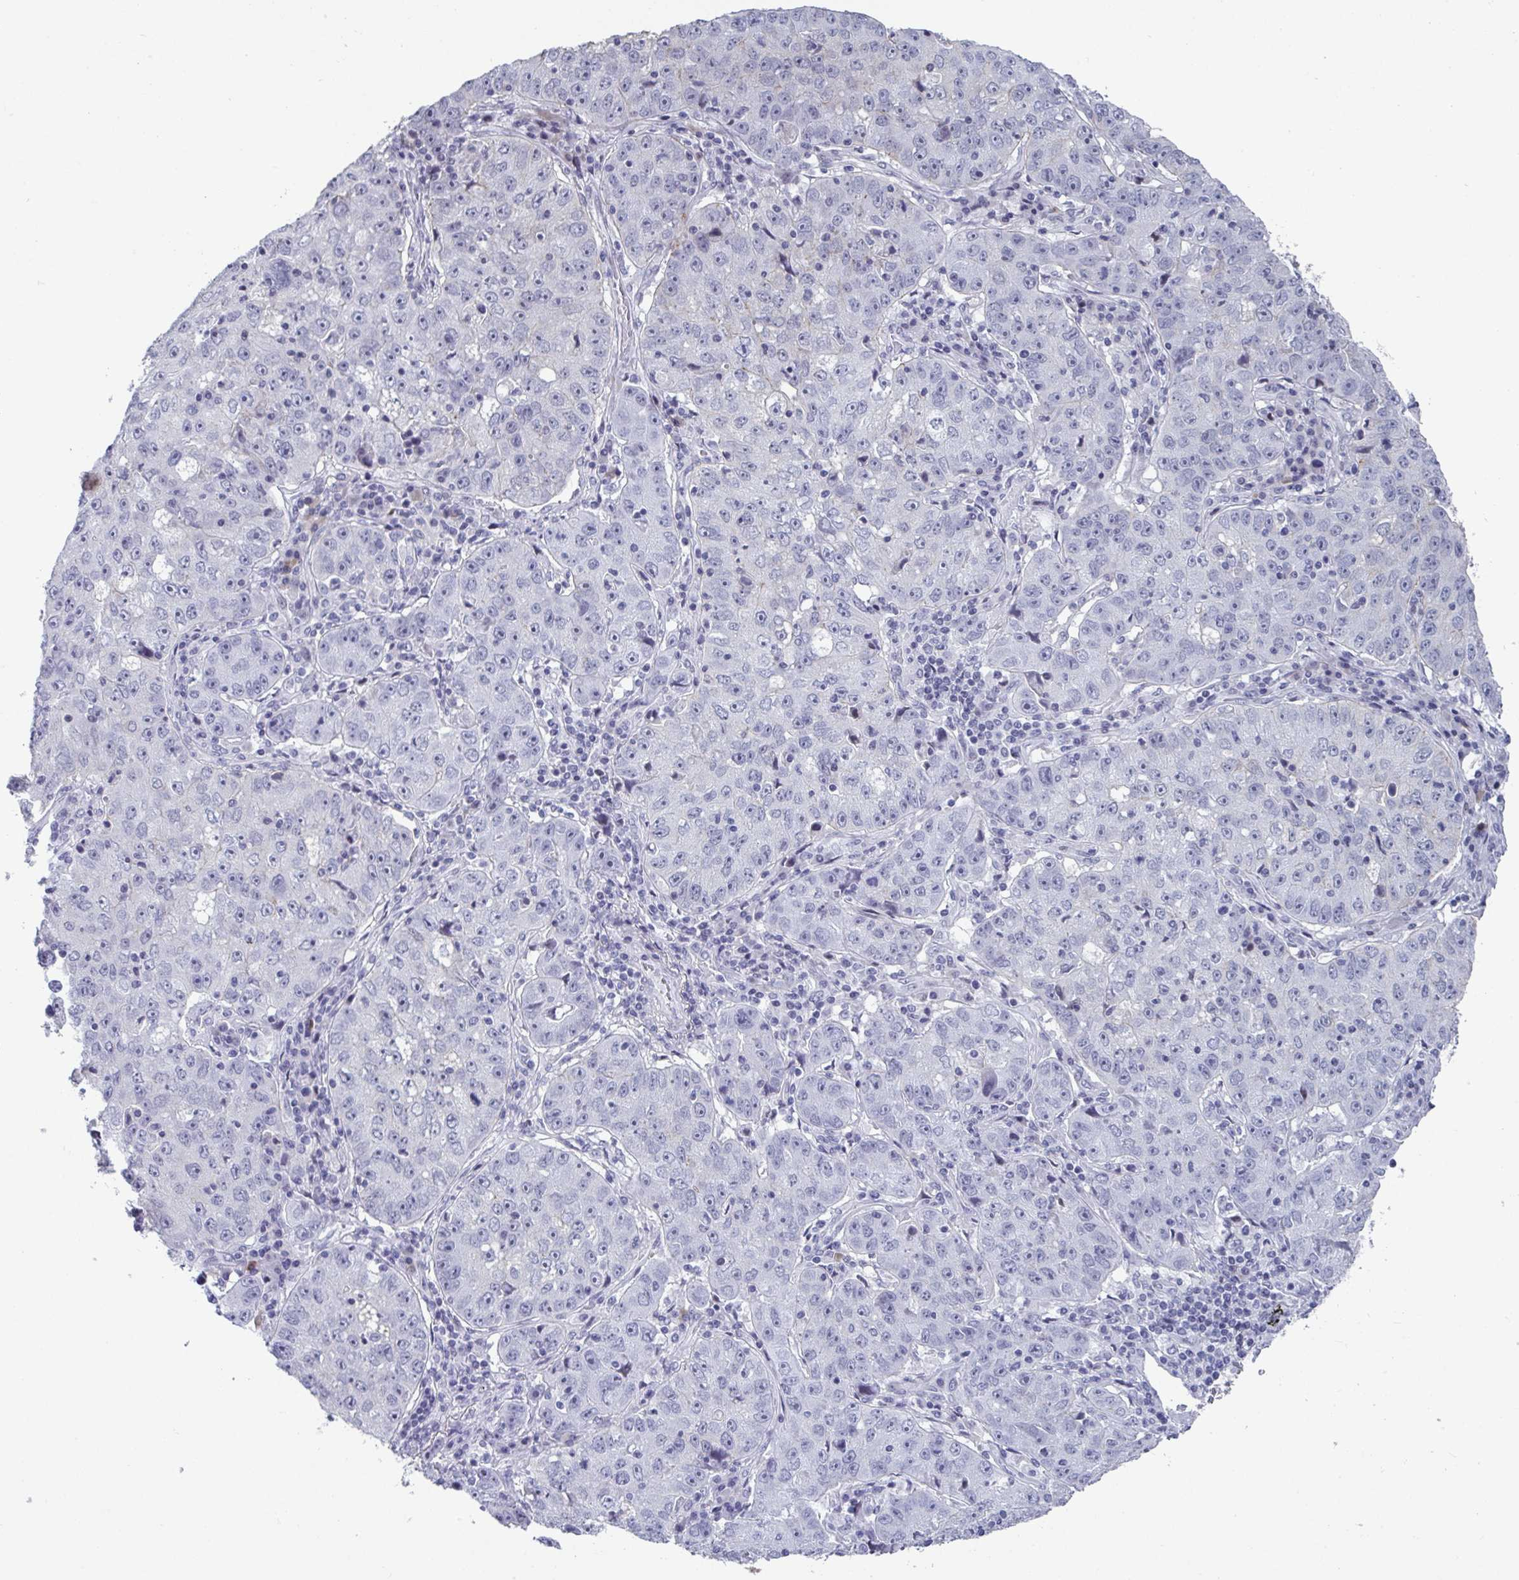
{"staining": {"intensity": "negative", "quantity": "none", "location": "none"}, "tissue": "lung cancer", "cell_type": "Tumor cells", "image_type": "cancer", "snomed": [{"axis": "morphology", "description": "Normal morphology"}, {"axis": "morphology", "description": "Adenocarcinoma, NOS"}, {"axis": "topography", "description": "Lymph node"}, {"axis": "topography", "description": "Lung"}], "caption": "High power microscopy histopathology image of an immunohistochemistry (IHC) micrograph of adenocarcinoma (lung), revealing no significant positivity in tumor cells. (DAB (3,3'-diaminobenzidine) immunohistochemistry (IHC) with hematoxylin counter stain).", "gene": "VSIG10L", "patient": {"sex": "female", "age": 57}}